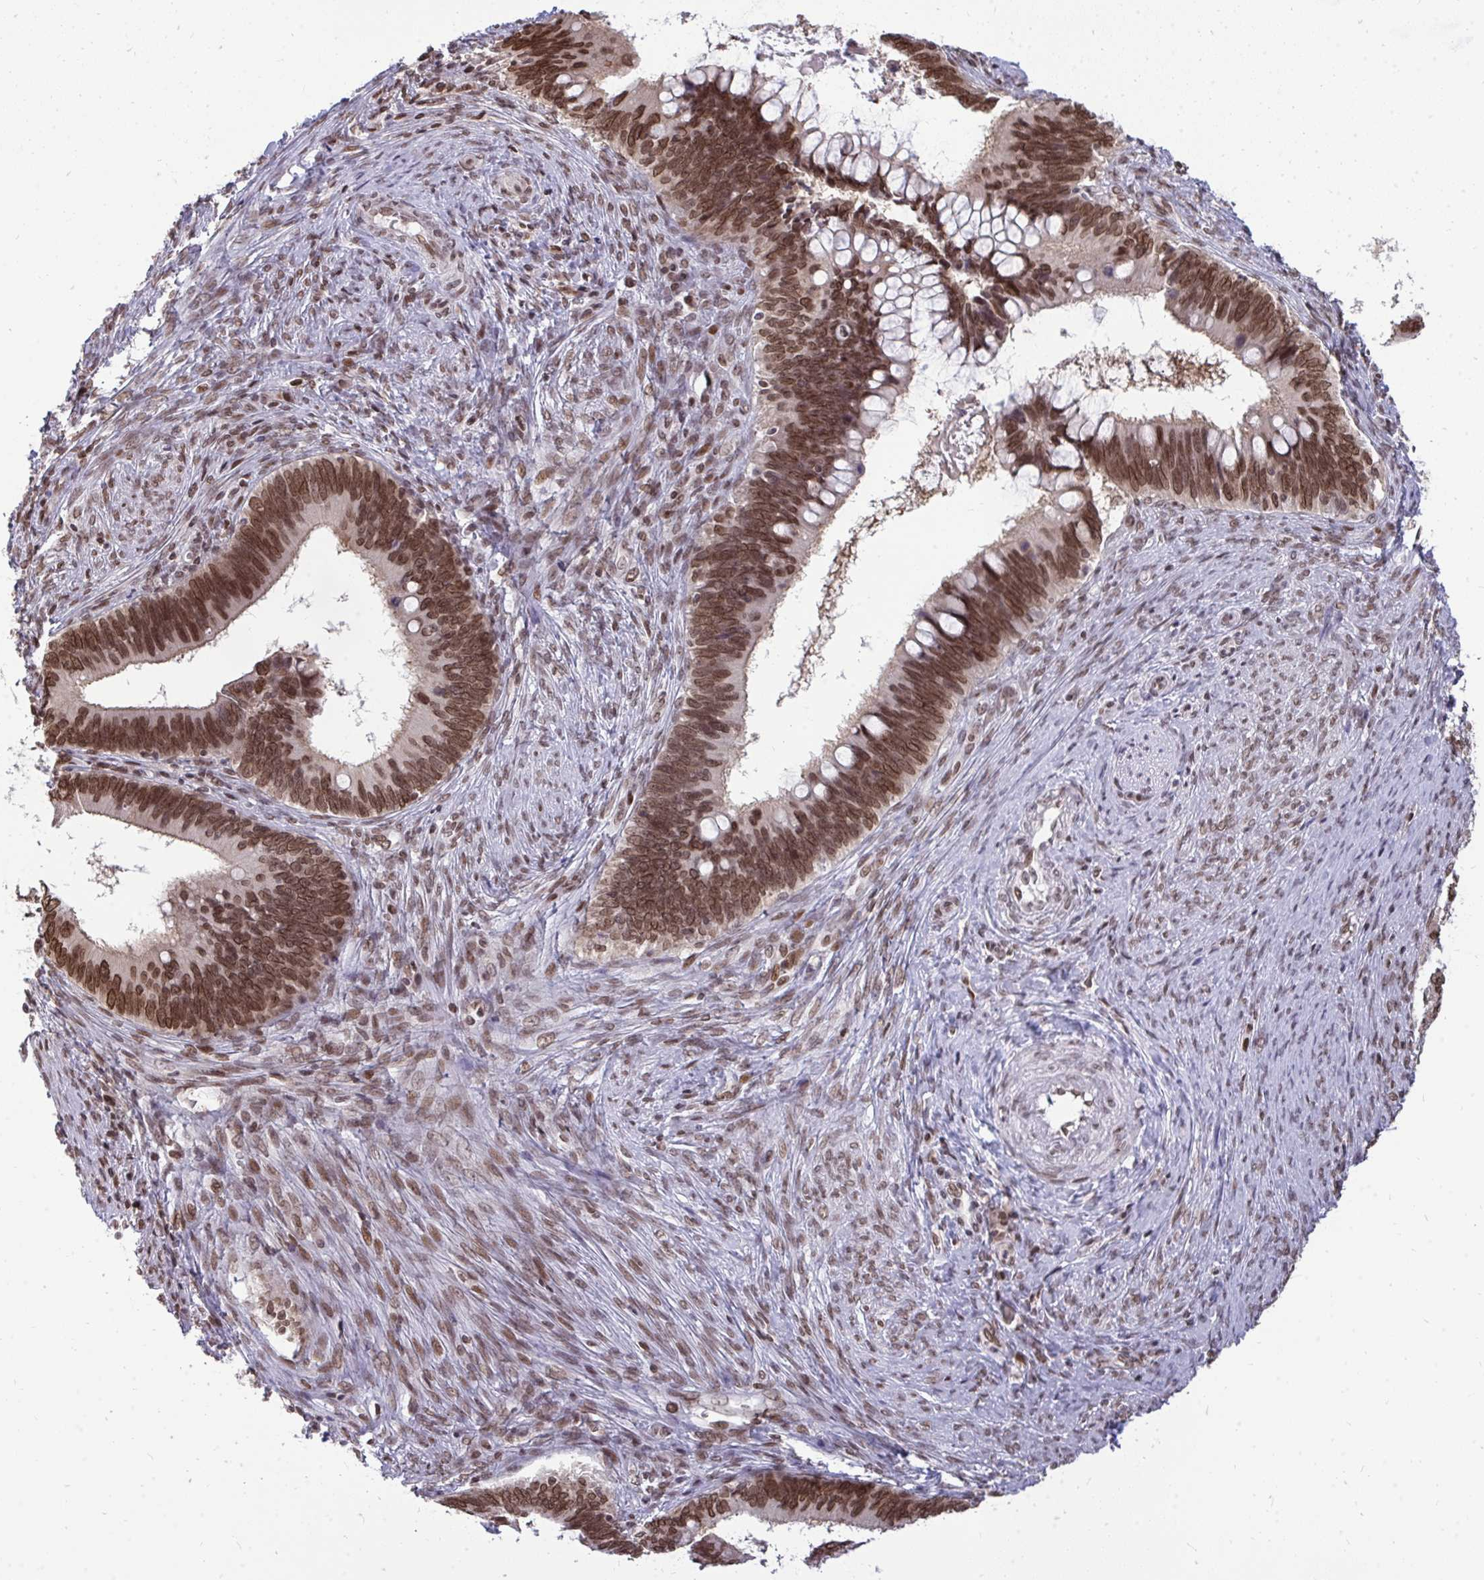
{"staining": {"intensity": "moderate", "quantity": ">75%", "location": "nuclear"}, "tissue": "cervical cancer", "cell_type": "Tumor cells", "image_type": "cancer", "snomed": [{"axis": "morphology", "description": "Adenocarcinoma, NOS"}, {"axis": "topography", "description": "Cervix"}], "caption": "Immunohistochemical staining of human cervical cancer (adenocarcinoma) reveals medium levels of moderate nuclear expression in approximately >75% of tumor cells.", "gene": "JPT1", "patient": {"sex": "female", "age": 42}}